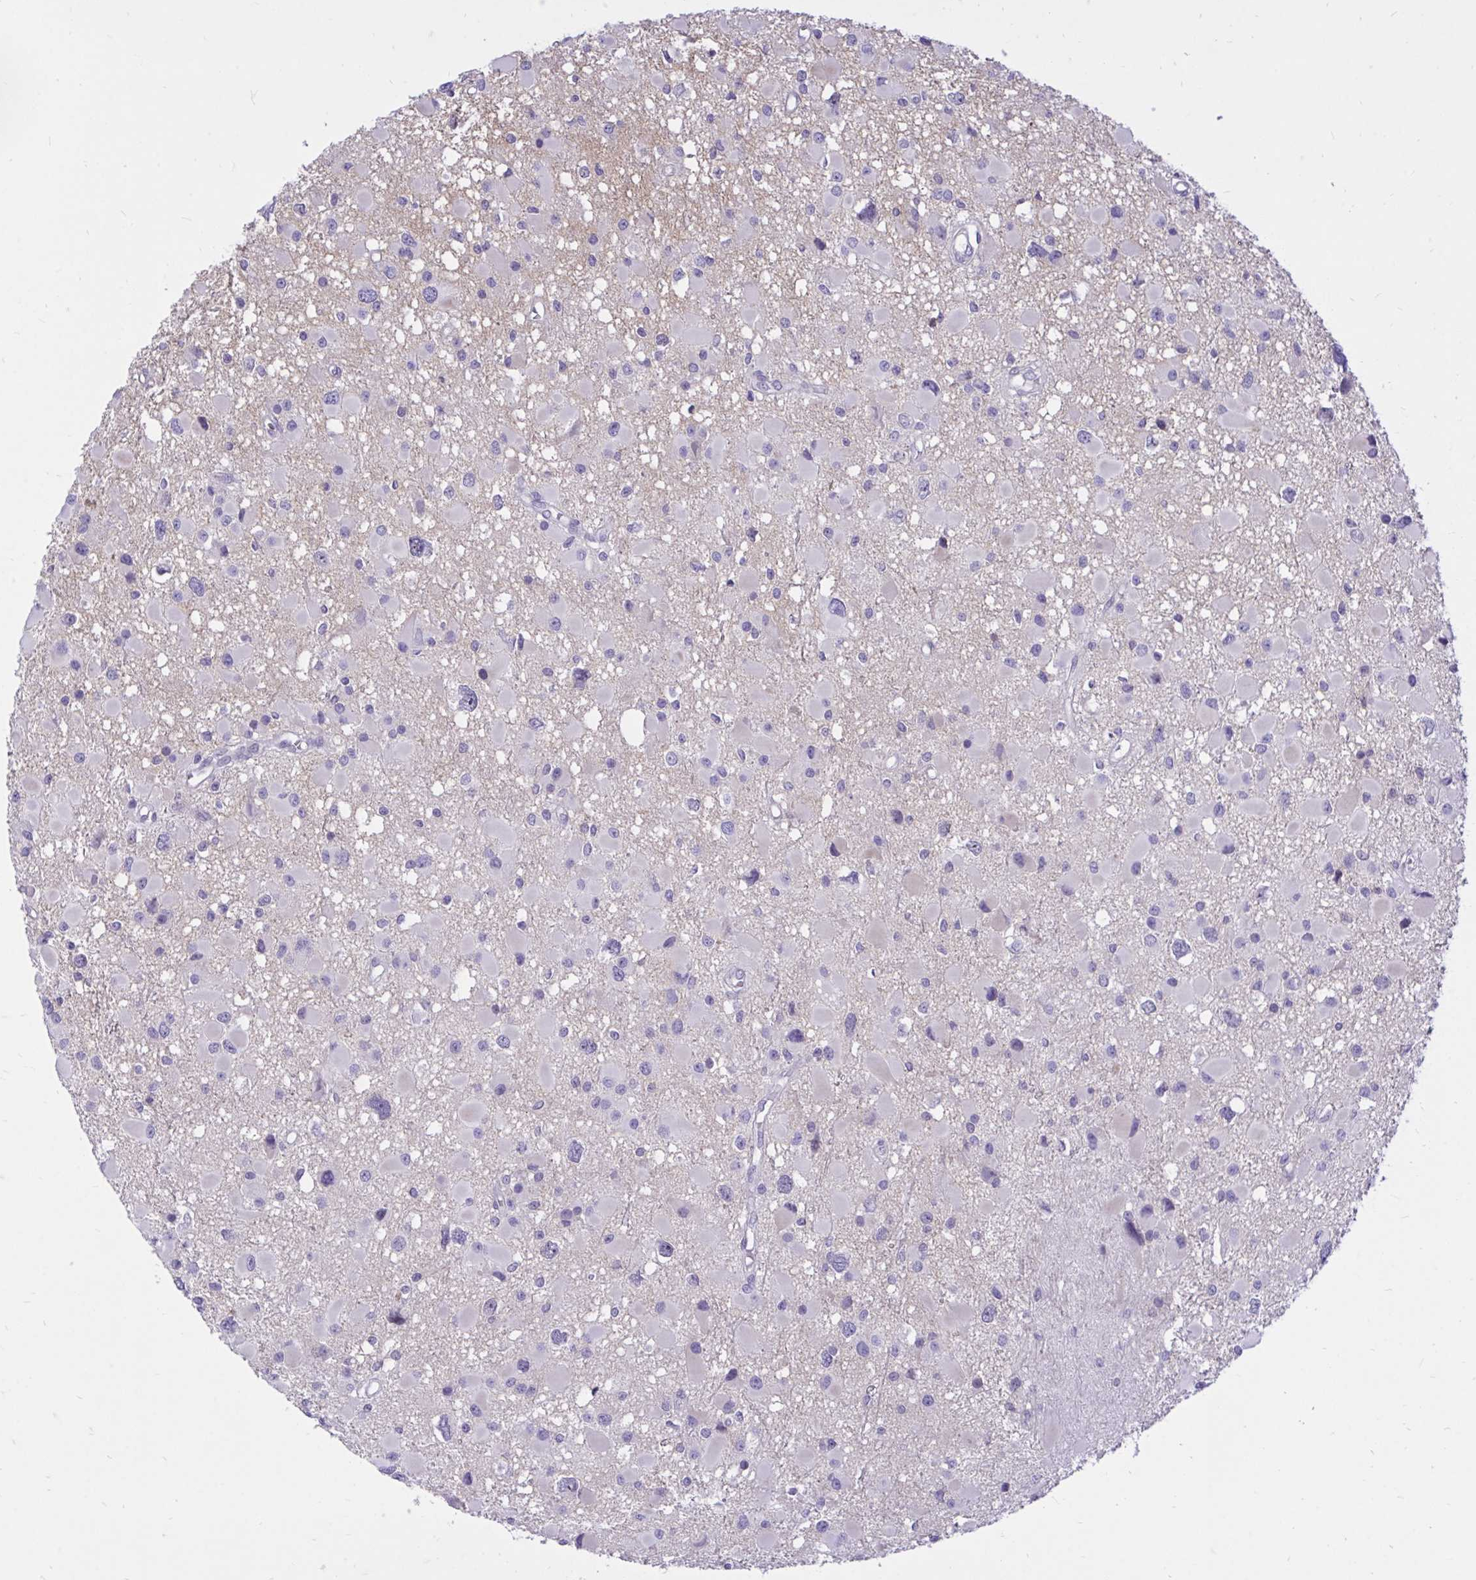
{"staining": {"intensity": "negative", "quantity": "none", "location": "none"}, "tissue": "glioma", "cell_type": "Tumor cells", "image_type": "cancer", "snomed": [{"axis": "morphology", "description": "Glioma, malignant, High grade"}, {"axis": "topography", "description": "Brain"}], "caption": "Tumor cells are negative for protein expression in human malignant high-grade glioma.", "gene": "CXCL8", "patient": {"sex": "male", "age": 54}}